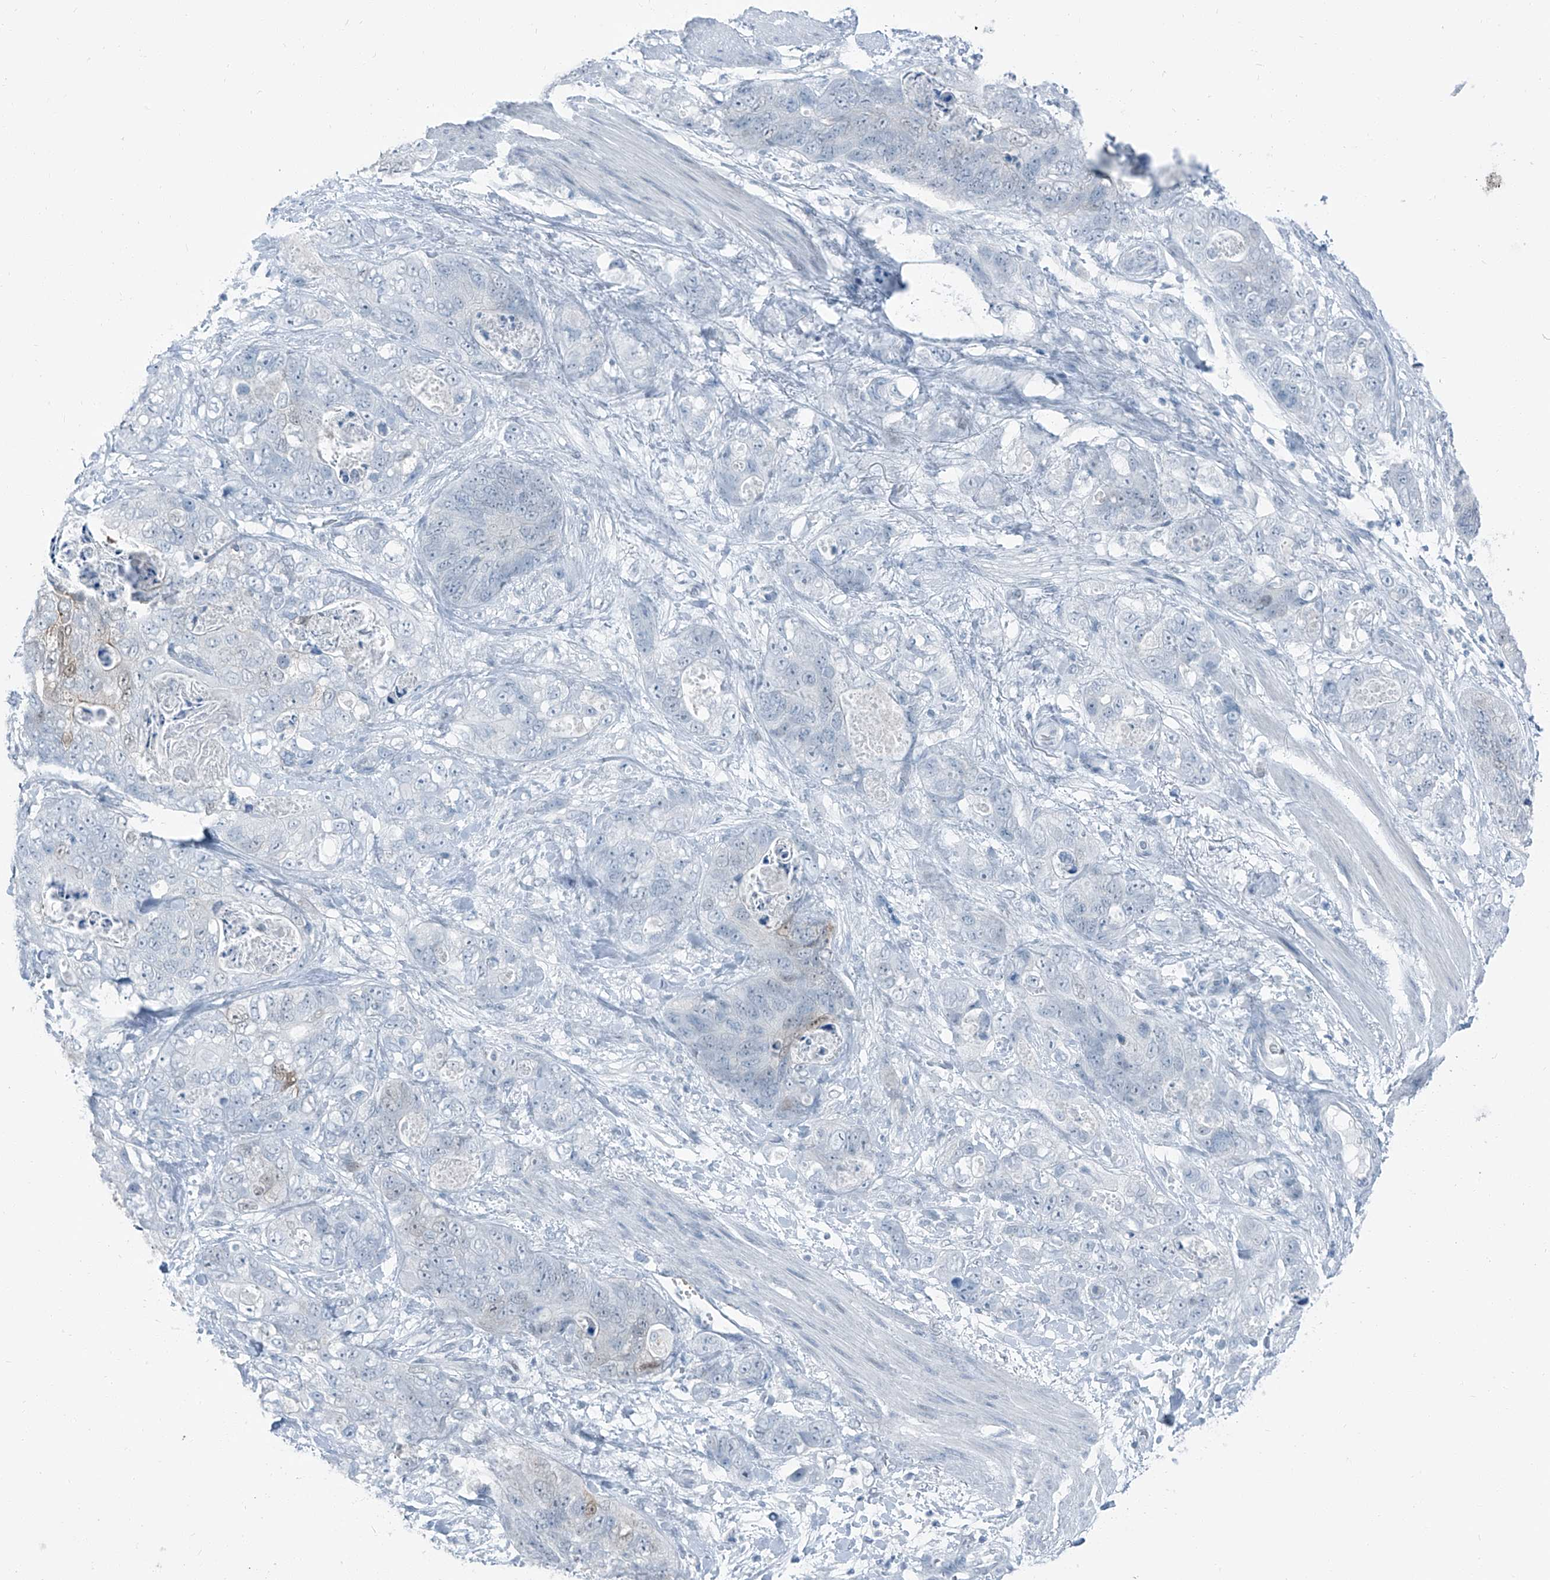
{"staining": {"intensity": "negative", "quantity": "none", "location": "none"}, "tissue": "stomach cancer", "cell_type": "Tumor cells", "image_type": "cancer", "snomed": [{"axis": "morphology", "description": "Normal tissue, NOS"}, {"axis": "morphology", "description": "Adenocarcinoma, NOS"}, {"axis": "topography", "description": "Stomach"}], "caption": "Protein analysis of adenocarcinoma (stomach) demonstrates no significant staining in tumor cells.", "gene": "RGN", "patient": {"sex": "female", "age": 89}}